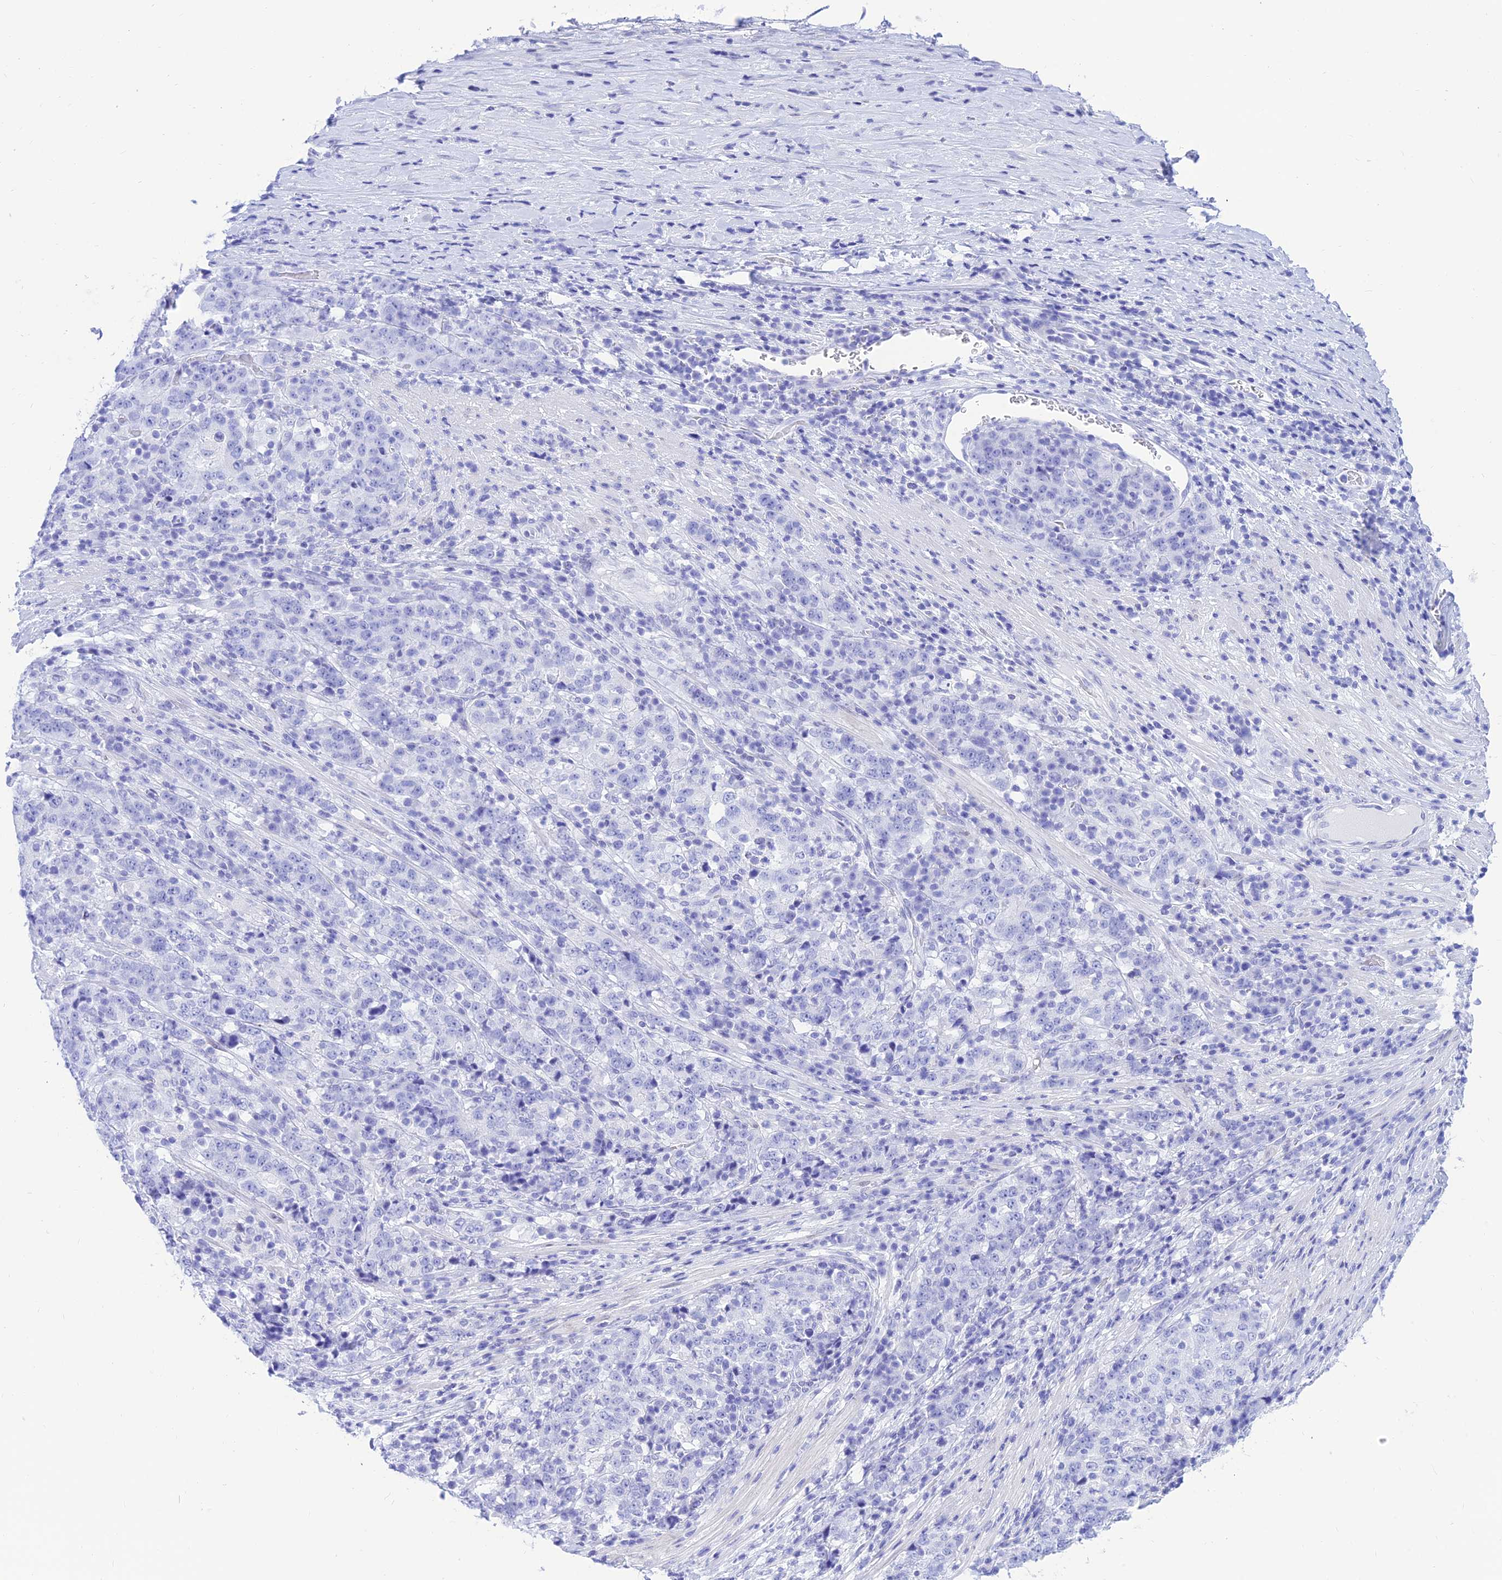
{"staining": {"intensity": "negative", "quantity": "none", "location": "none"}, "tissue": "stomach cancer", "cell_type": "Tumor cells", "image_type": "cancer", "snomed": [{"axis": "morphology", "description": "Adenocarcinoma, NOS"}, {"axis": "topography", "description": "Stomach"}], "caption": "A micrograph of human stomach adenocarcinoma is negative for staining in tumor cells. The staining was performed using DAB to visualize the protein expression in brown, while the nuclei were stained in blue with hematoxylin (Magnification: 20x).", "gene": "PRNP", "patient": {"sex": "male", "age": 59}}